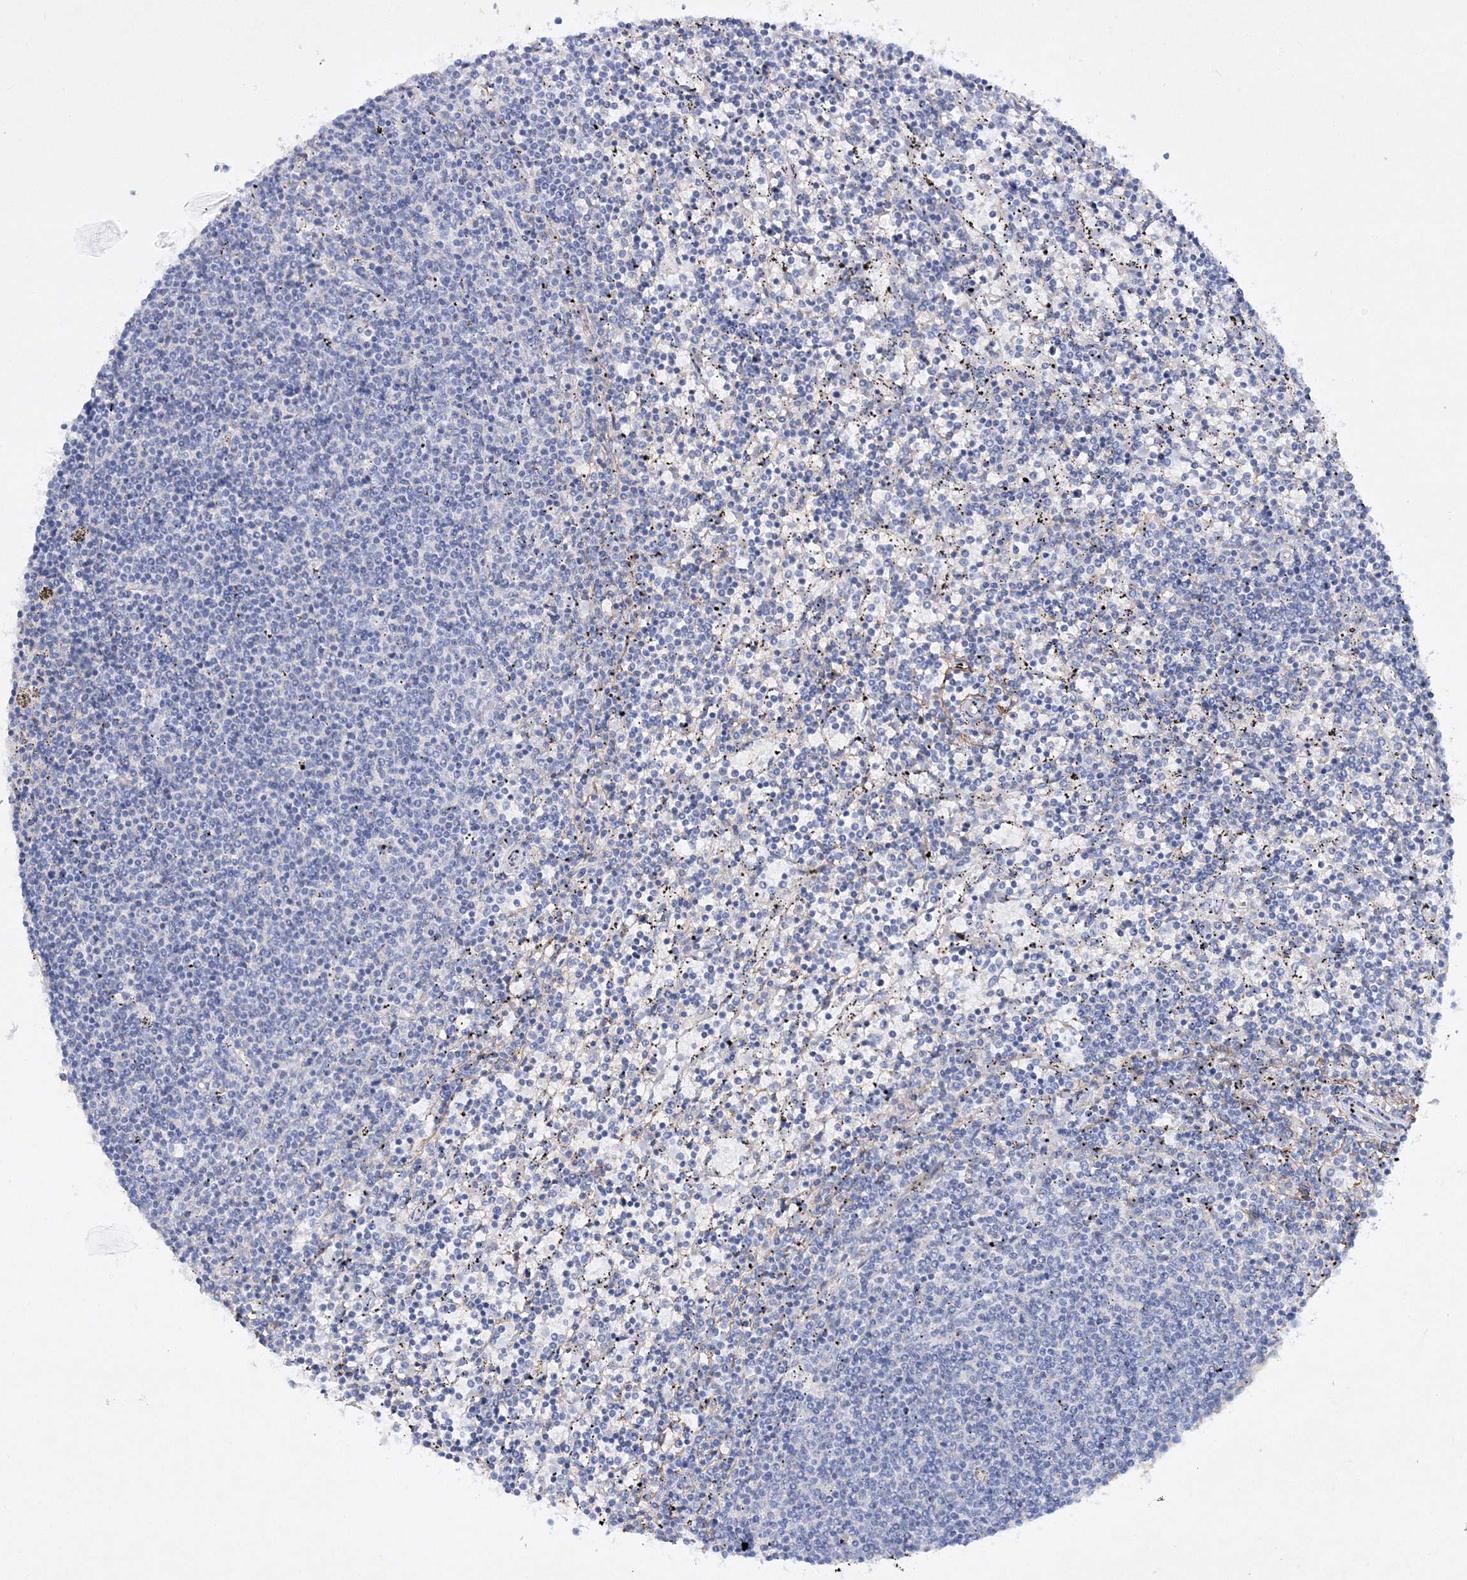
{"staining": {"intensity": "negative", "quantity": "none", "location": "none"}, "tissue": "lymphoma", "cell_type": "Tumor cells", "image_type": "cancer", "snomed": [{"axis": "morphology", "description": "Malignant lymphoma, non-Hodgkin's type, Low grade"}, {"axis": "topography", "description": "Spleen"}], "caption": "Lymphoma stained for a protein using immunohistochemistry (IHC) displays no expression tumor cells.", "gene": "RTN2", "patient": {"sex": "female", "age": 50}}